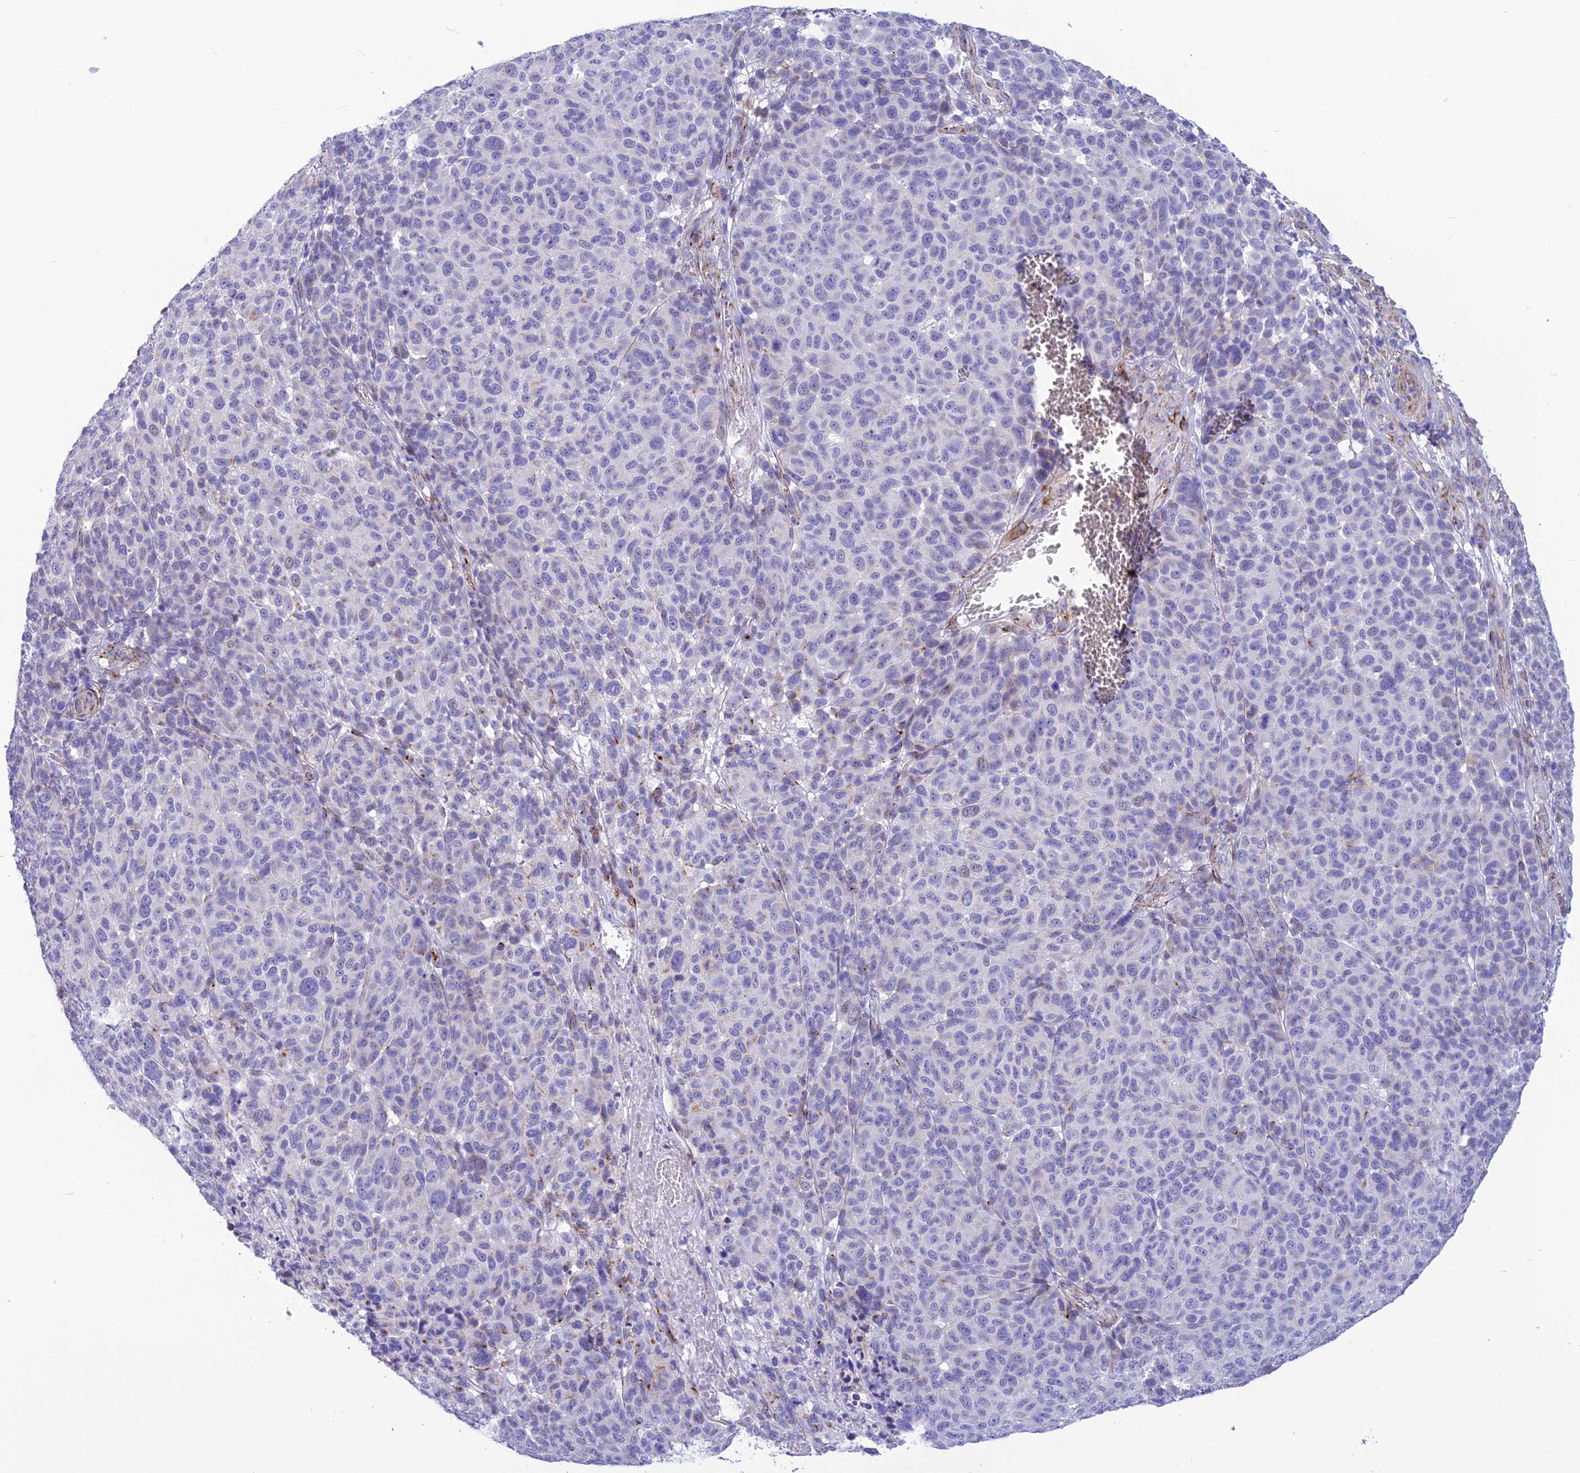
{"staining": {"intensity": "moderate", "quantity": "<25%", "location": "cytoplasmic/membranous"}, "tissue": "melanoma", "cell_type": "Tumor cells", "image_type": "cancer", "snomed": [{"axis": "morphology", "description": "Malignant melanoma, NOS"}, {"axis": "topography", "description": "Skin"}], "caption": "Approximately <25% of tumor cells in human malignant melanoma display moderate cytoplasmic/membranous protein positivity as visualized by brown immunohistochemical staining.", "gene": "POMGNT1", "patient": {"sex": "male", "age": 49}}